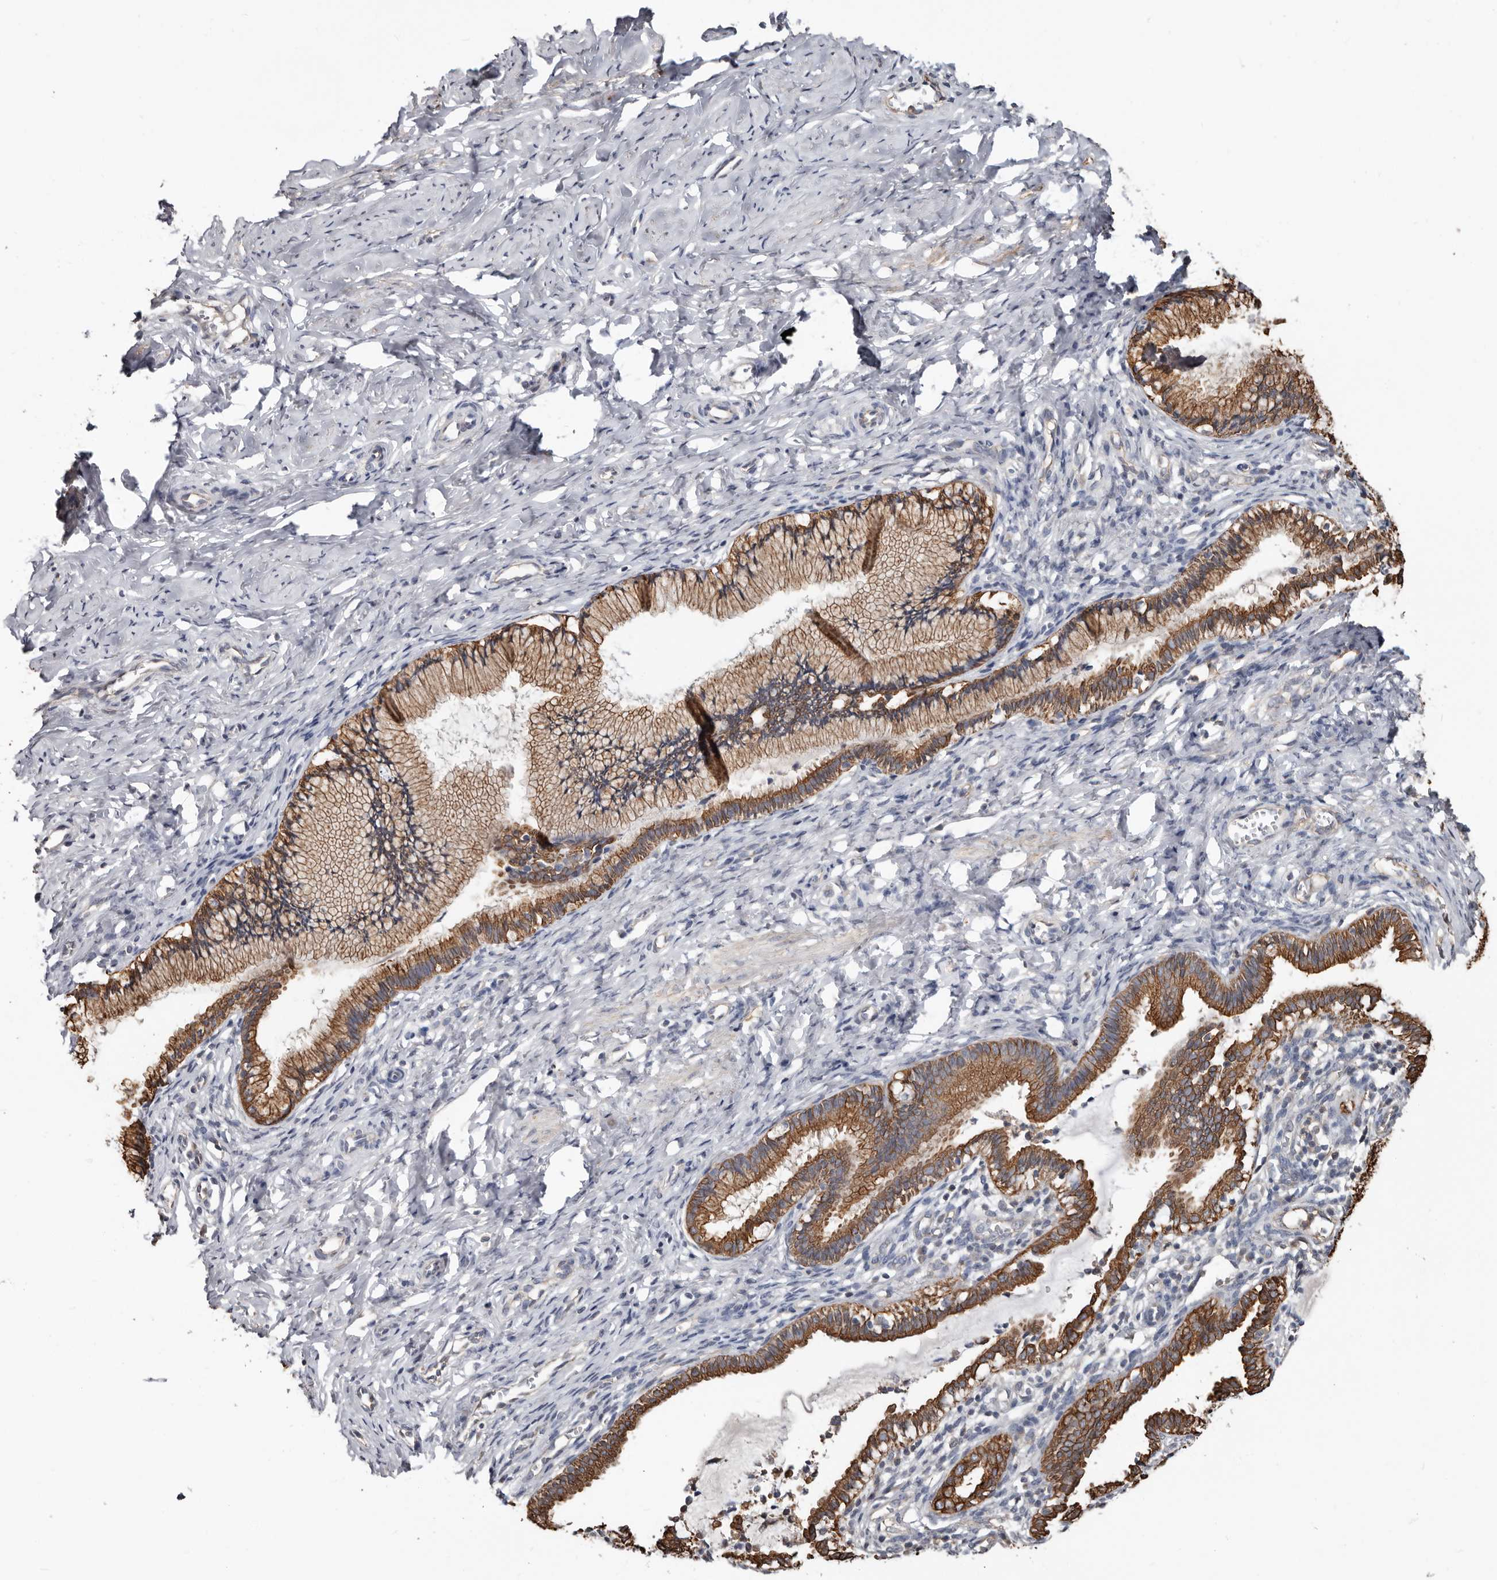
{"staining": {"intensity": "moderate", "quantity": ">75%", "location": "cytoplasmic/membranous"}, "tissue": "cervix", "cell_type": "Glandular cells", "image_type": "normal", "snomed": [{"axis": "morphology", "description": "Normal tissue, NOS"}, {"axis": "topography", "description": "Cervix"}], "caption": "A micrograph of cervix stained for a protein reveals moderate cytoplasmic/membranous brown staining in glandular cells. Using DAB (3,3'-diaminobenzidine) (brown) and hematoxylin (blue) stains, captured at high magnification using brightfield microscopy.", "gene": "MRPL18", "patient": {"sex": "female", "age": 27}}